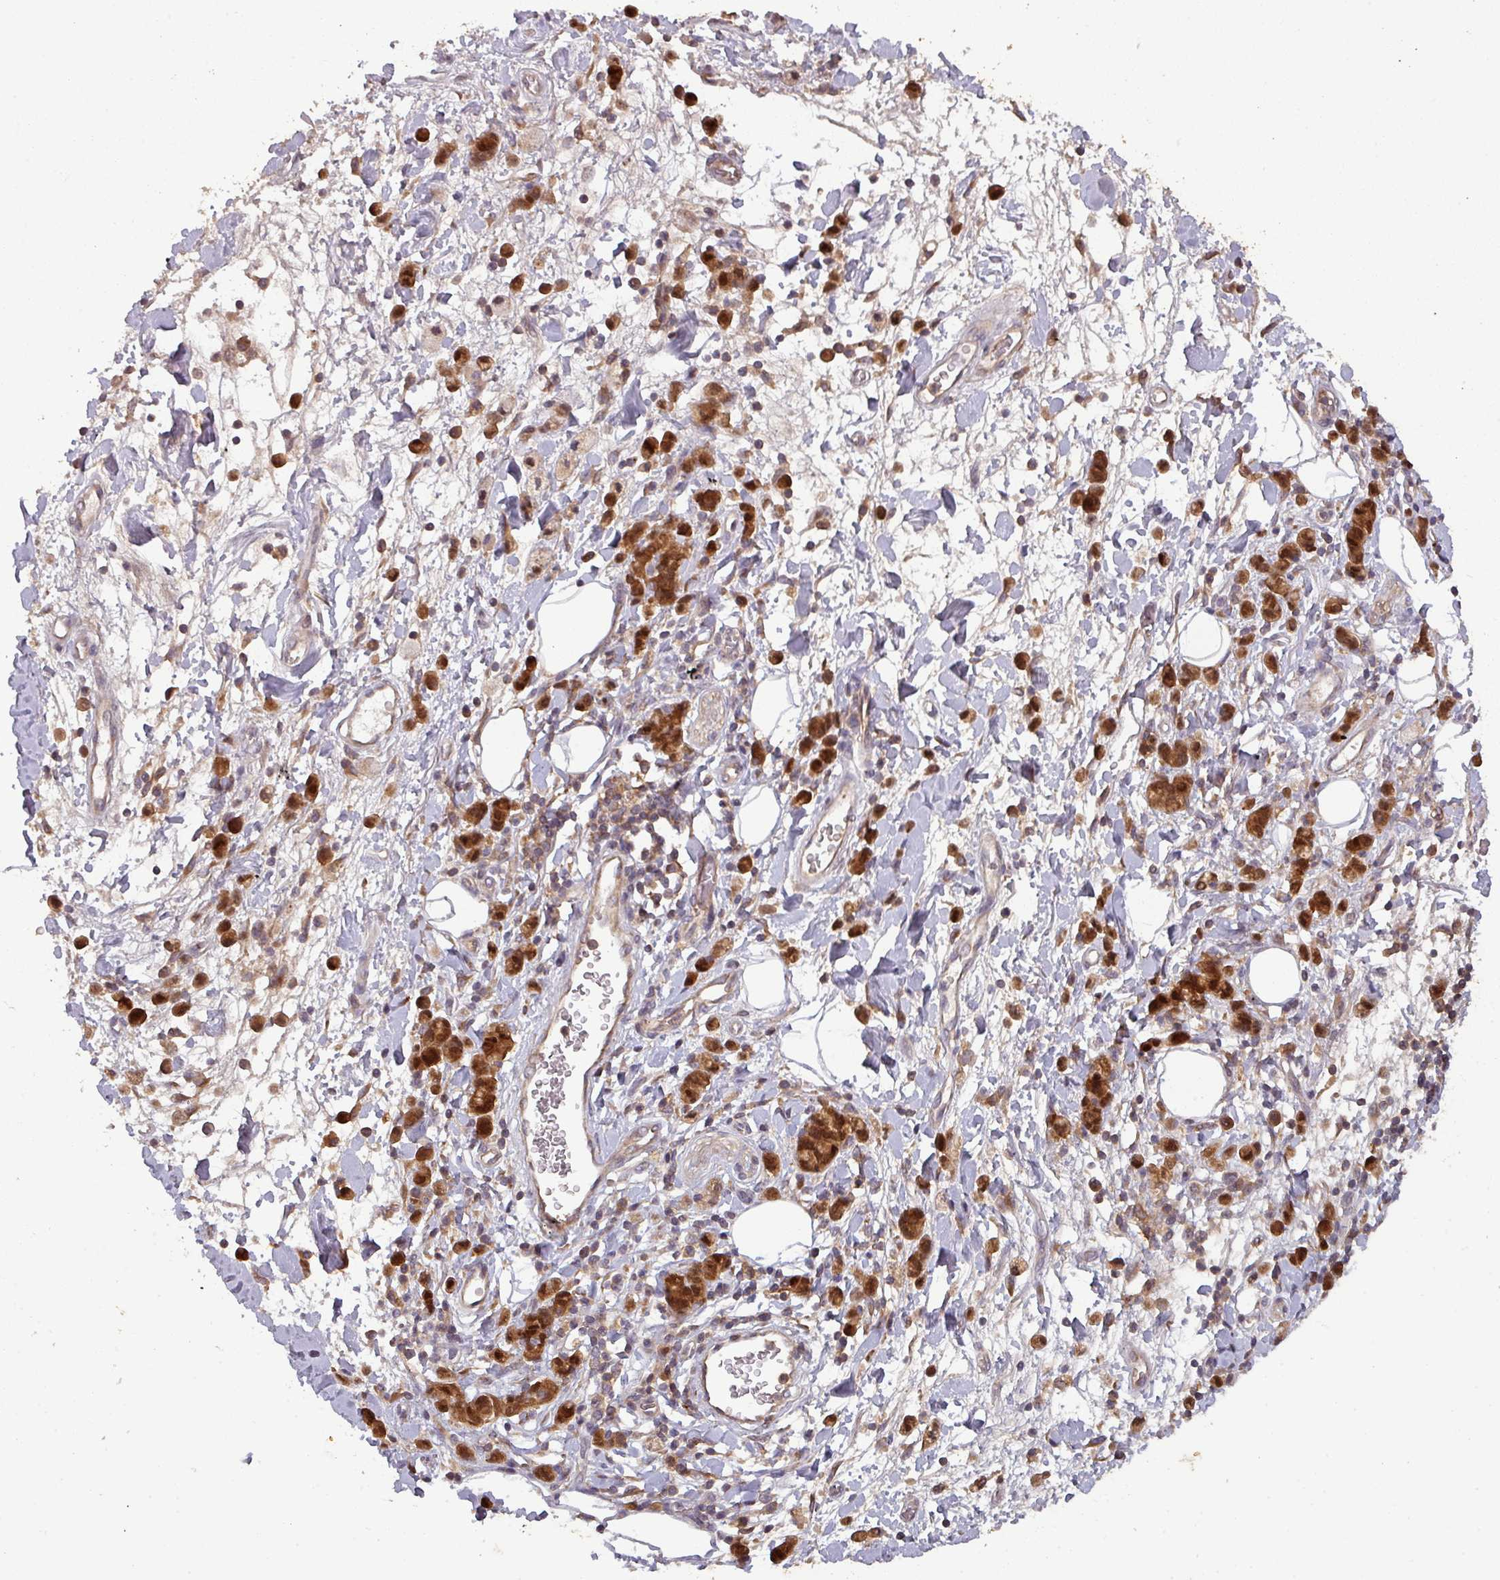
{"staining": {"intensity": "strong", "quantity": ">75%", "location": "cytoplasmic/membranous,nuclear"}, "tissue": "stomach cancer", "cell_type": "Tumor cells", "image_type": "cancer", "snomed": [{"axis": "morphology", "description": "Adenocarcinoma, NOS"}, {"axis": "topography", "description": "Stomach"}], "caption": "Immunohistochemical staining of stomach cancer (adenocarcinoma) reveals high levels of strong cytoplasmic/membranous and nuclear protein staining in approximately >75% of tumor cells.", "gene": "GSKIP", "patient": {"sex": "male", "age": 77}}